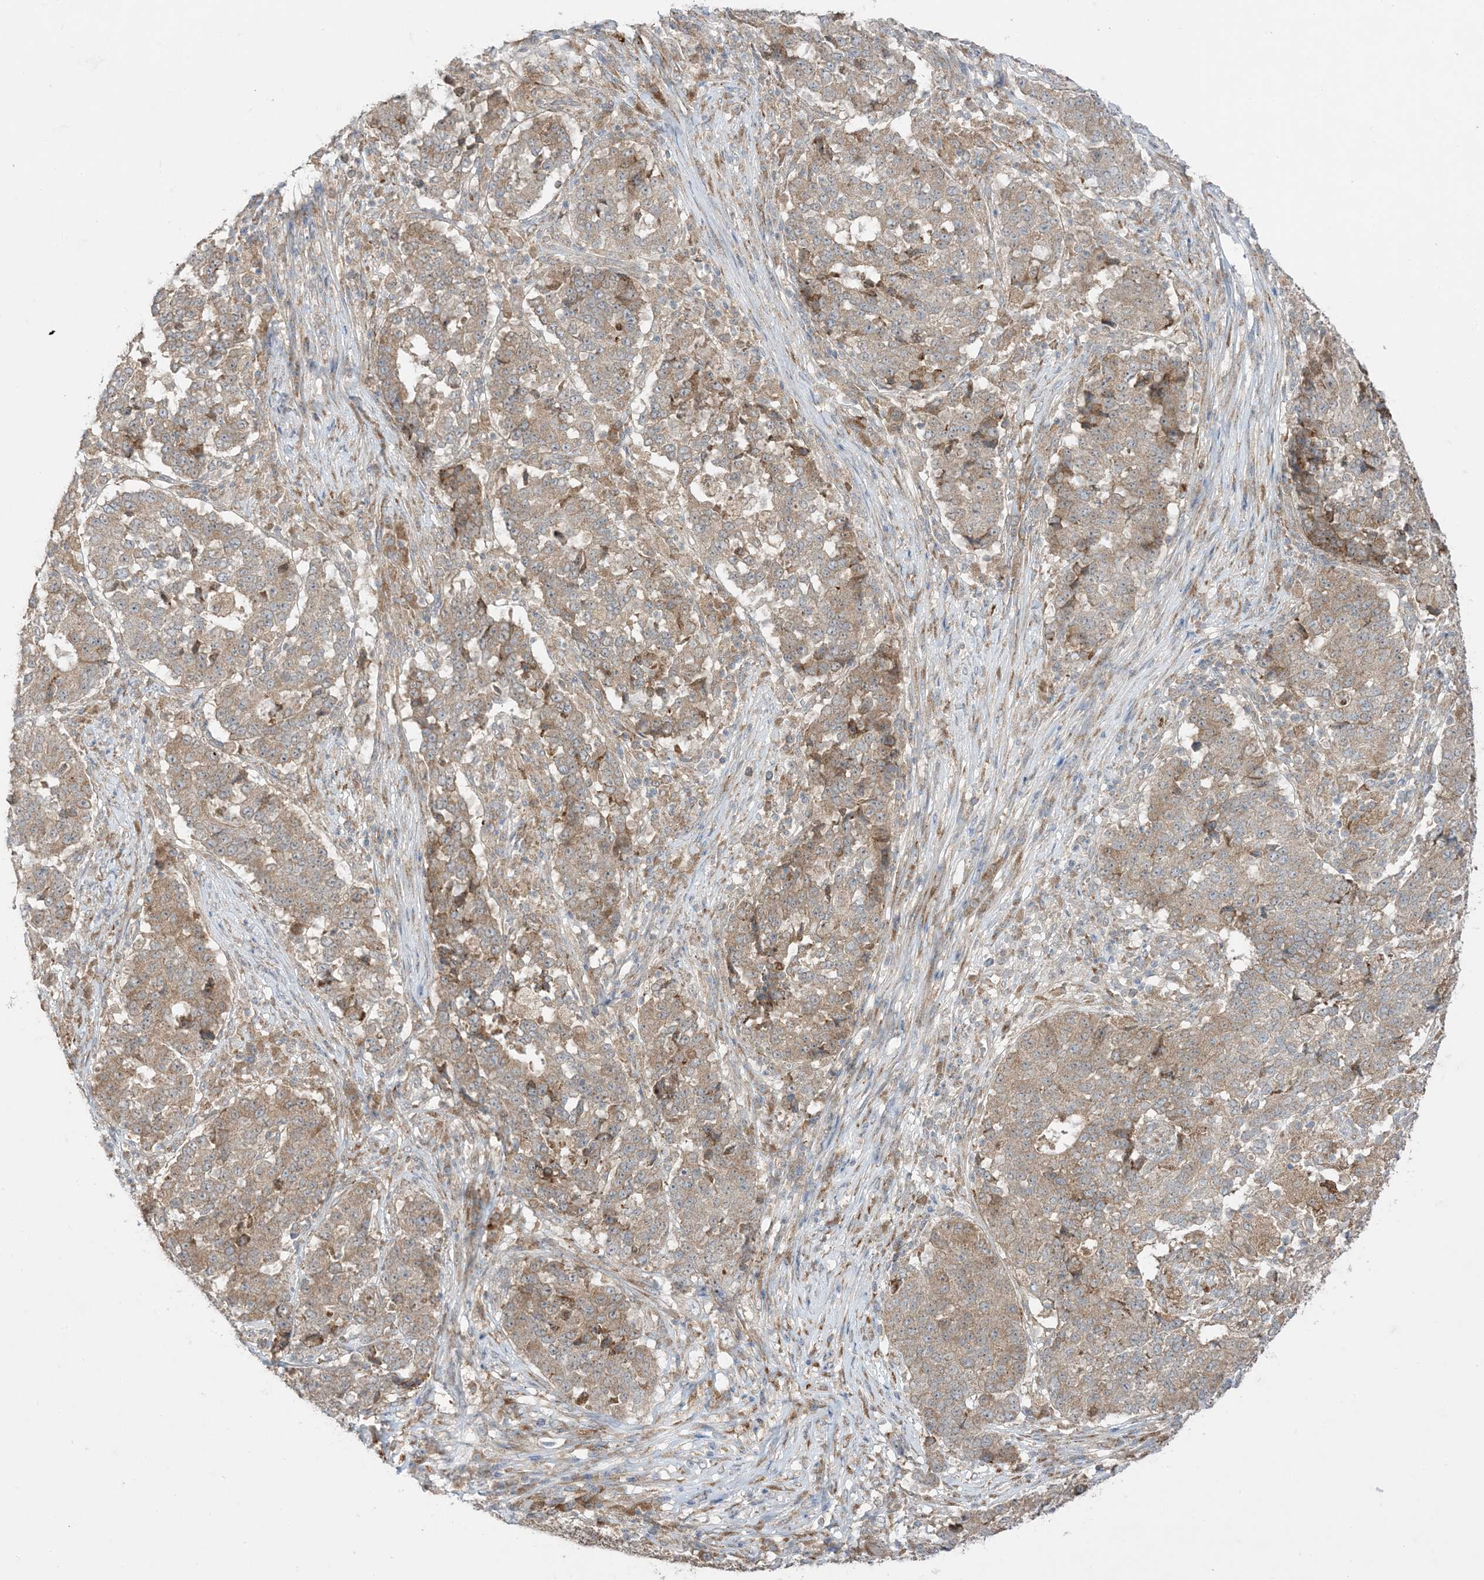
{"staining": {"intensity": "moderate", "quantity": ">75%", "location": "cytoplasmic/membranous"}, "tissue": "stomach cancer", "cell_type": "Tumor cells", "image_type": "cancer", "snomed": [{"axis": "morphology", "description": "Adenocarcinoma, NOS"}, {"axis": "topography", "description": "Stomach"}], "caption": "Adenocarcinoma (stomach) tissue displays moderate cytoplasmic/membranous positivity in approximately >75% of tumor cells, visualized by immunohistochemistry.", "gene": "ODC1", "patient": {"sex": "male", "age": 59}}